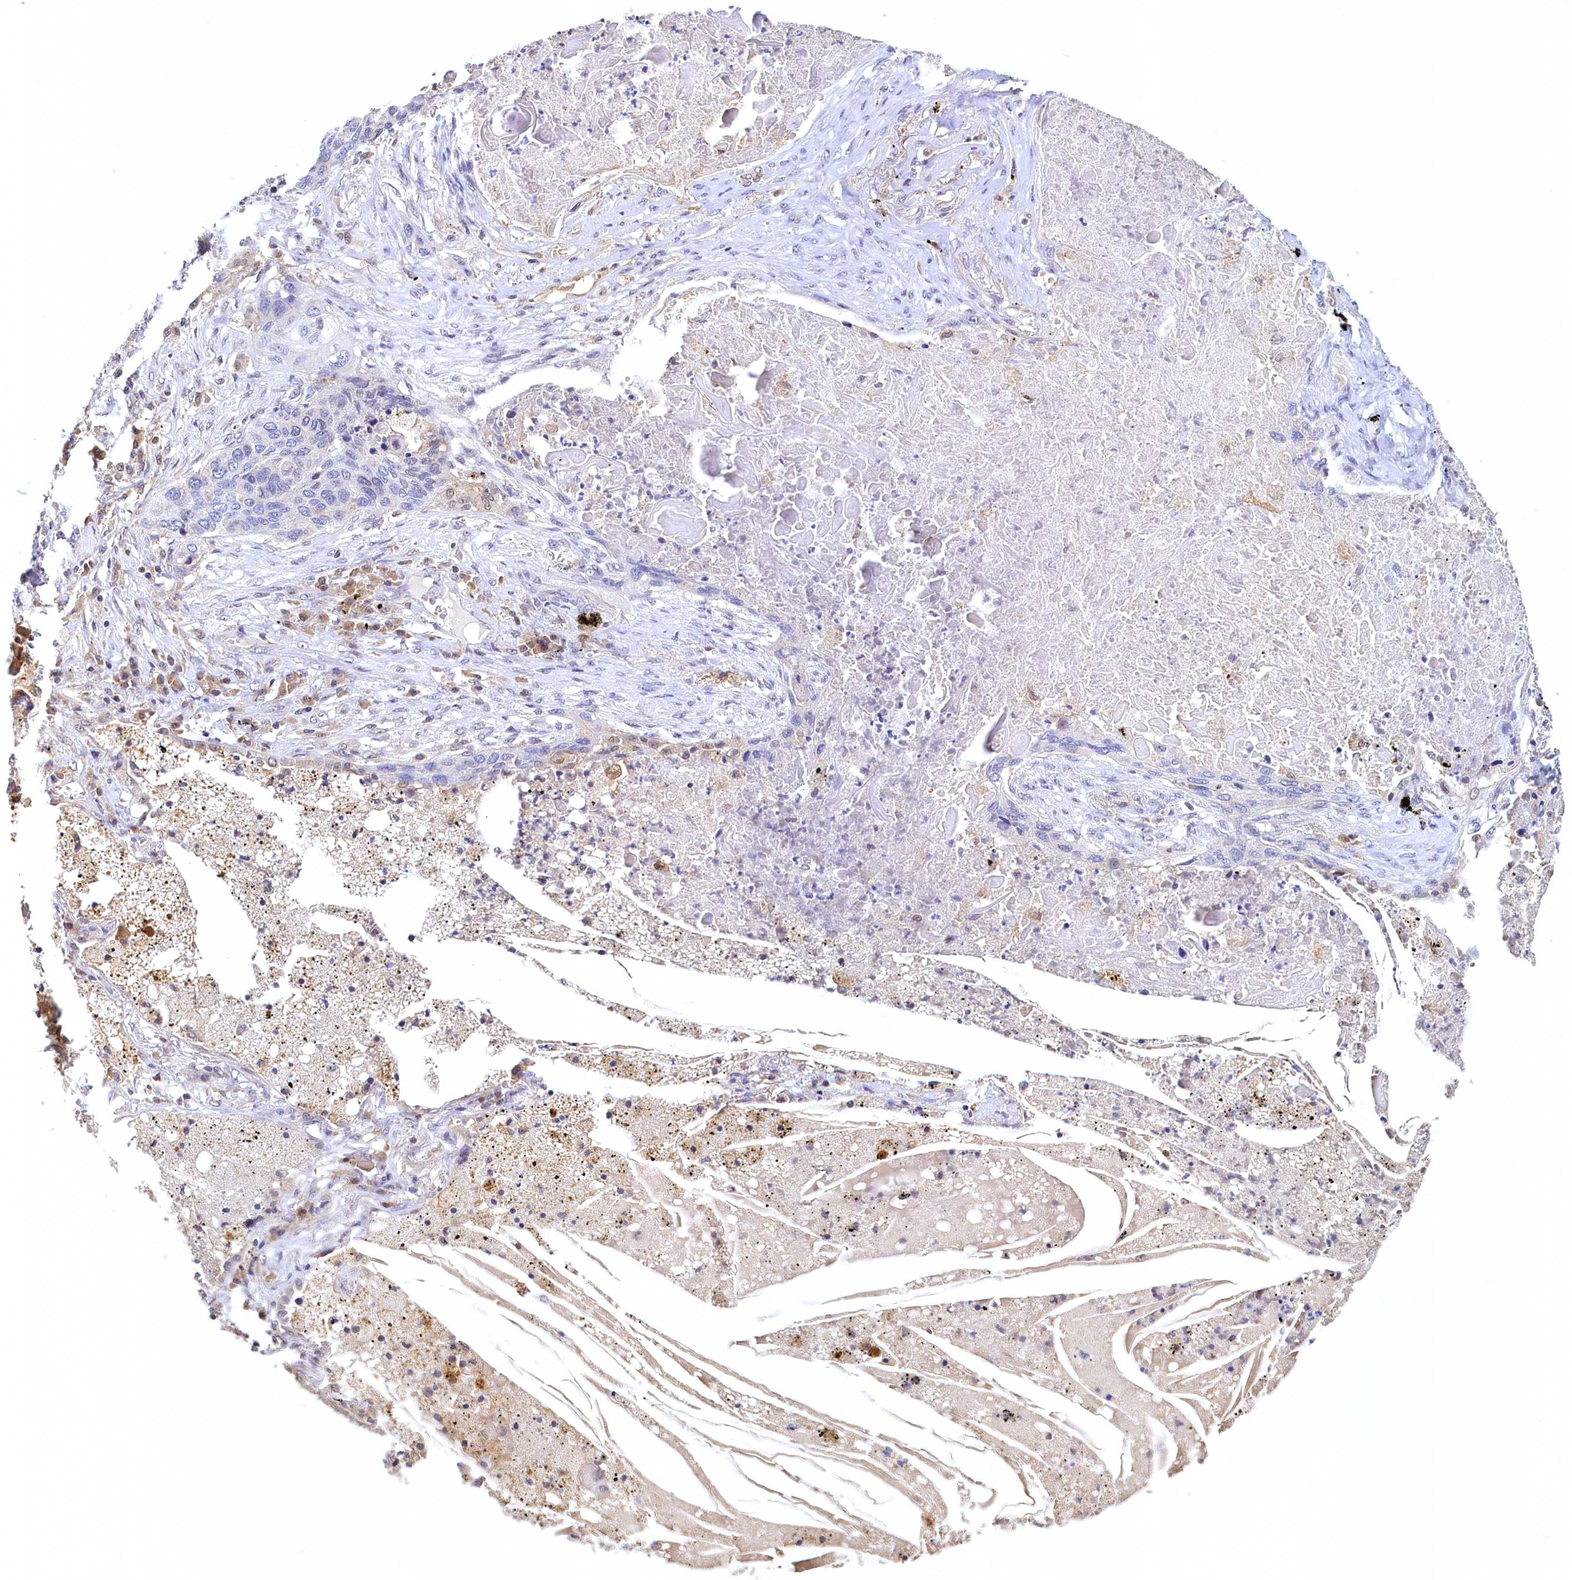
{"staining": {"intensity": "negative", "quantity": "none", "location": "none"}, "tissue": "lung cancer", "cell_type": "Tumor cells", "image_type": "cancer", "snomed": [{"axis": "morphology", "description": "Squamous cell carcinoma, NOS"}, {"axis": "topography", "description": "Lung"}], "caption": "Tumor cells show no significant protein expression in squamous cell carcinoma (lung).", "gene": "PAAF1", "patient": {"sex": "female", "age": 63}}